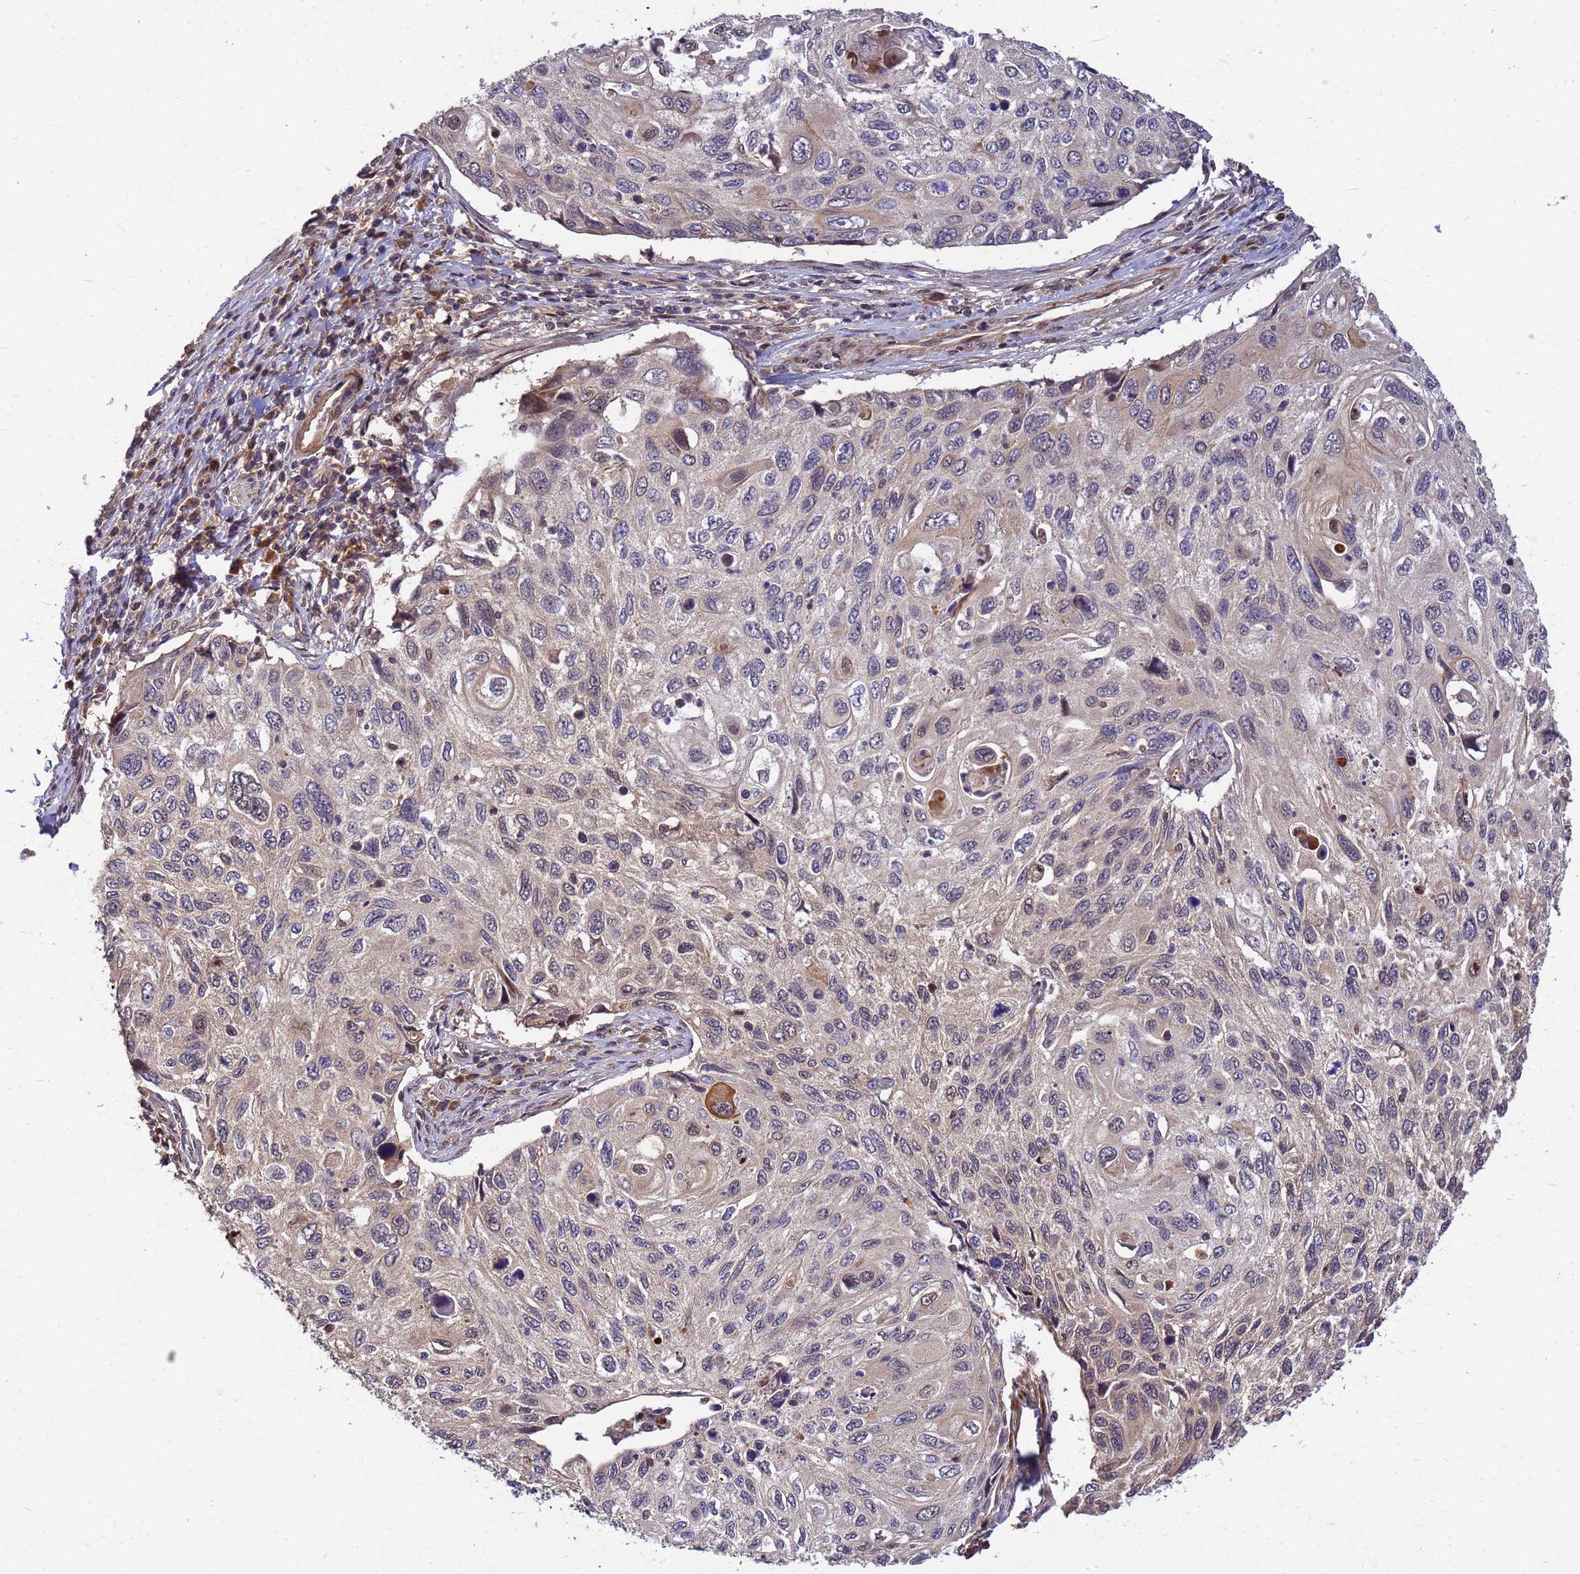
{"staining": {"intensity": "negative", "quantity": "none", "location": "none"}, "tissue": "cervical cancer", "cell_type": "Tumor cells", "image_type": "cancer", "snomed": [{"axis": "morphology", "description": "Squamous cell carcinoma, NOS"}, {"axis": "topography", "description": "Cervix"}], "caption": "High magnification brightfield microscopy of cervical cancer stained with DAB (brown) and counterstained with hematoxylin (blue): tumor cells show no significant positivity.", "gene": "DUS4L", "patient": {"sex": "female", "age": 70}}